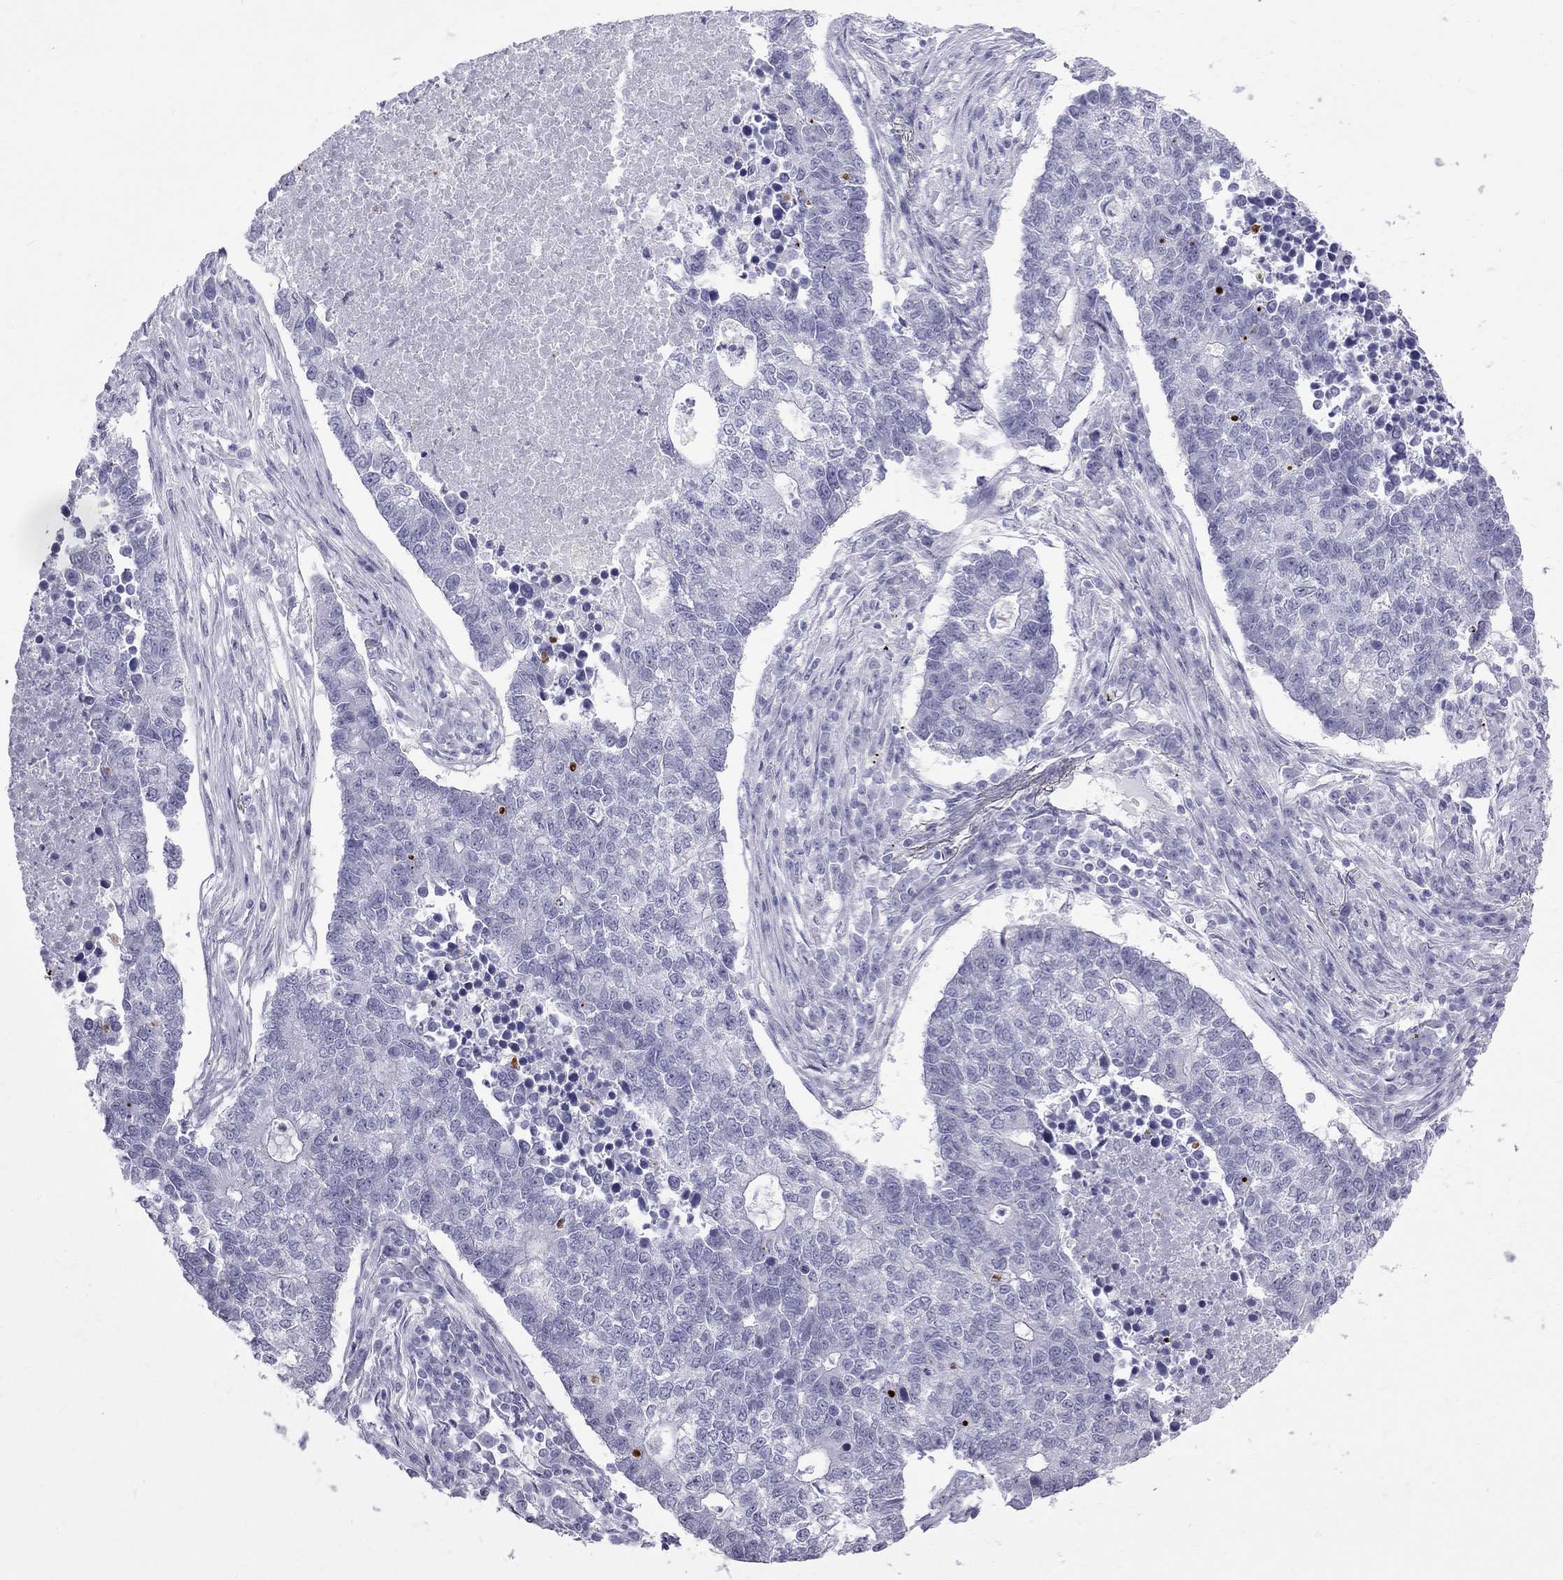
{"staining": {"intensity": "negative", "quantity": "none", "location": "none"}, "tissue": "lung cancer", "cell_type": "Tumor cells", "image_type": "cancer", "snomed": [{"axis": "morphology", "description": "Adenocarcinoma, NOS"}, {"axis": "topography", "description": "Lung"}], "caption": "A high-resolution photomicrograph shows immunohistochemistry (IHC) staining of adenocarcinoma (lung), which displays no significant positivity in tumor cells.", "gene": "MUC15", "patient": {"sex": "male", "age": 57}}